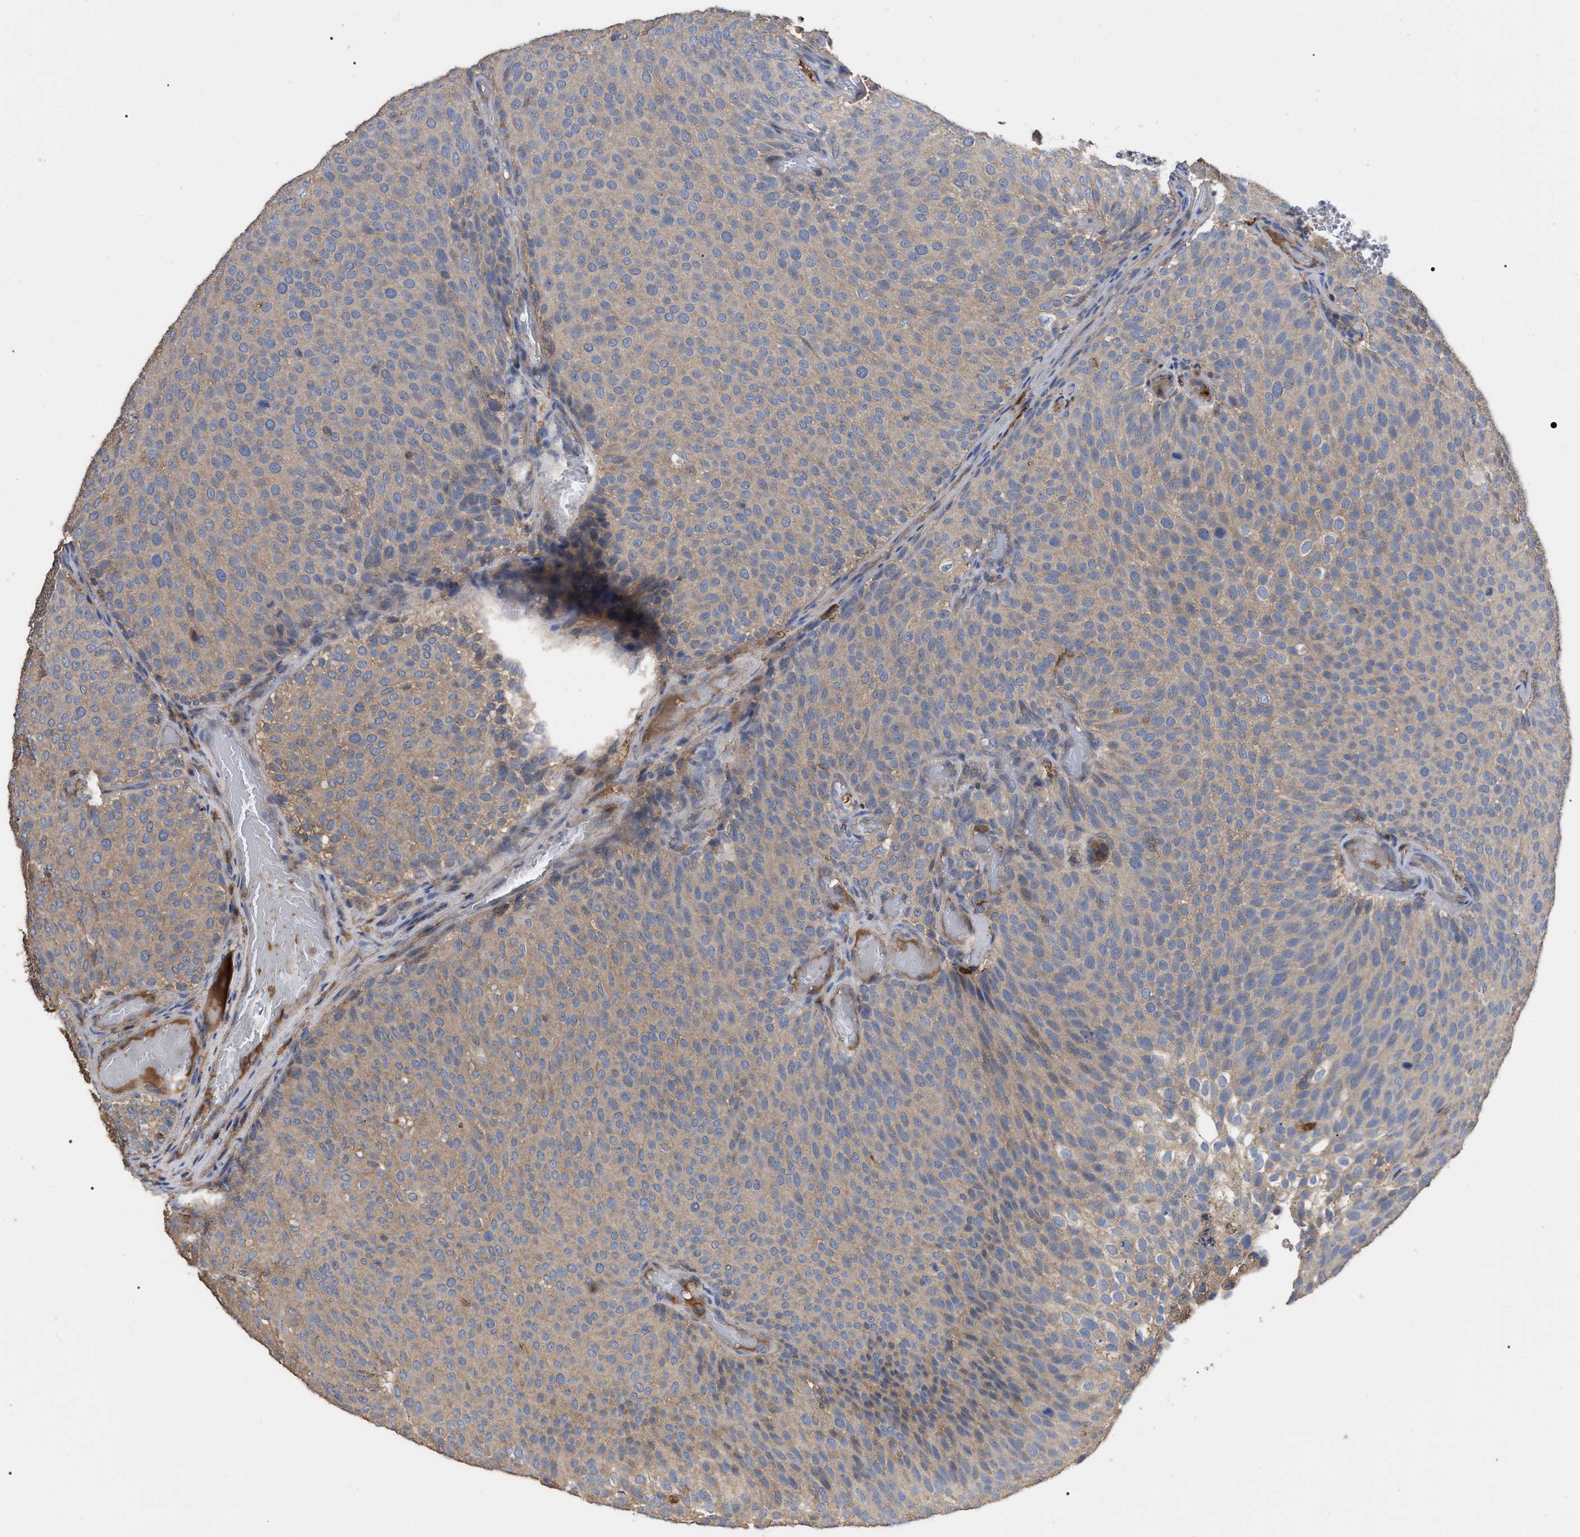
{"staining": {"intensity": "weak", "quantity": ">75%", "location": "cytoplasmic/membranous"}, "tissue": "urothelial cancer", "cell_type": "Tumor cells", "image_type": "cancer", "snomed": [{"axis": "morphology", "description": "Urothelial carcinoma, Low grade"}, {"axis": "topography", "description": "Urinary bladder"}], "caption": "Immunohistochemistry (IHC) image of neoplastic tissue: human urothelial cancer stained using immunohistochemistry (IHC) exhibits low levels of weak protein expression localized specifically in the cytoplasmic/membranous of tumor cells, appearing as a cytoplasmic/membranous brown color.", "gene": "GPR179", "patient": {"sex": "male", "age": 78}}